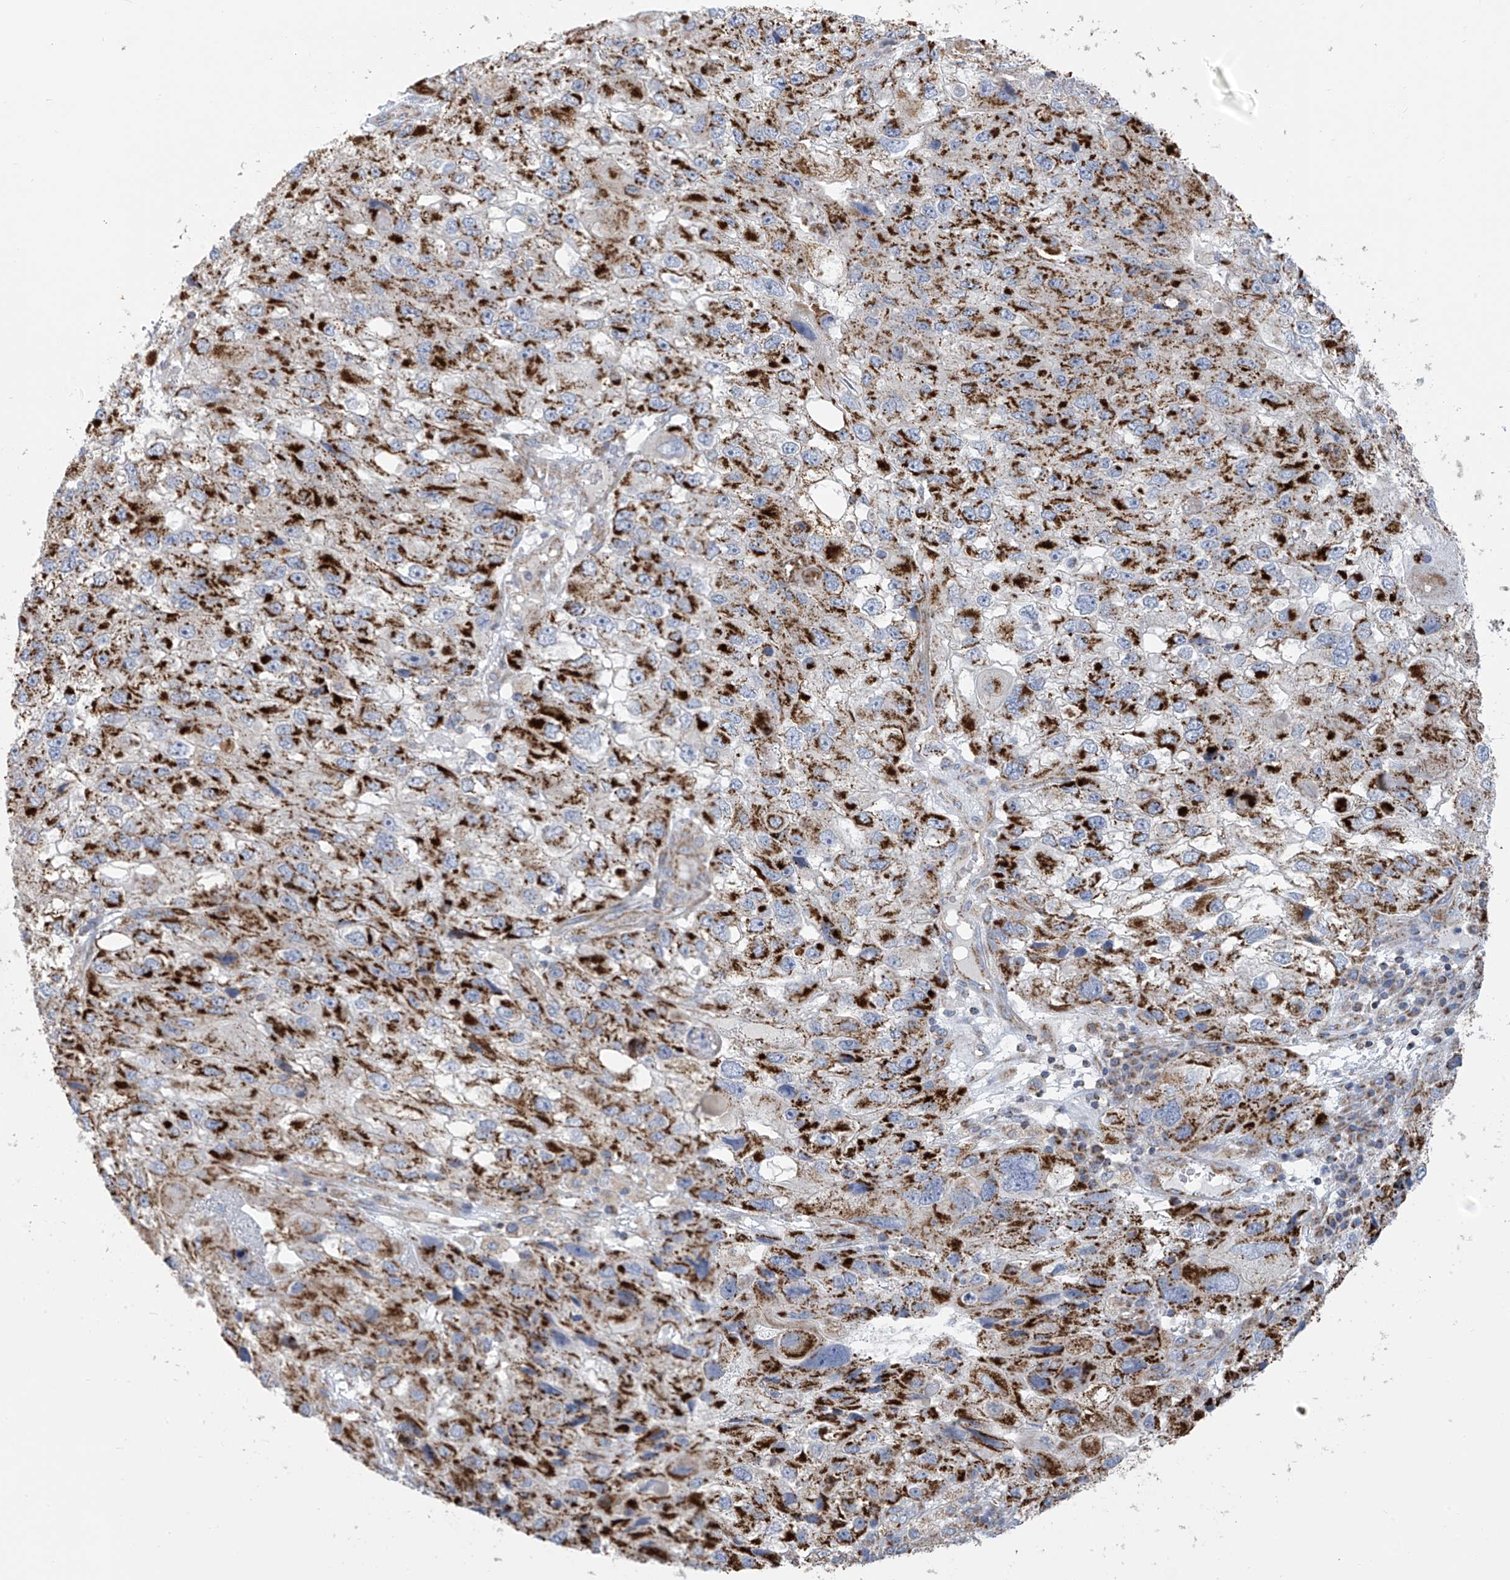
{"staining": {"intensity": "strong", "quantity": "25%-75%", "location": "cytoplasmic/membranous"}, "tissue": "endometrial cancer", "cell_type": "Tumor cells", "image_type": "cancer", "snomed": [{"axis": "morphology", "description": "Adenocarcinoma, NOS"}, {"axis": "topography", "description": "Endometrium"}], "caption": "Strong cytoplasmic/membranous expression is seen in approximately 25%-75% of tumor cells in endometrial adenocarcinoma.", "gene": "PNPT1", "patient": {"sex": "female", "age": 49}}